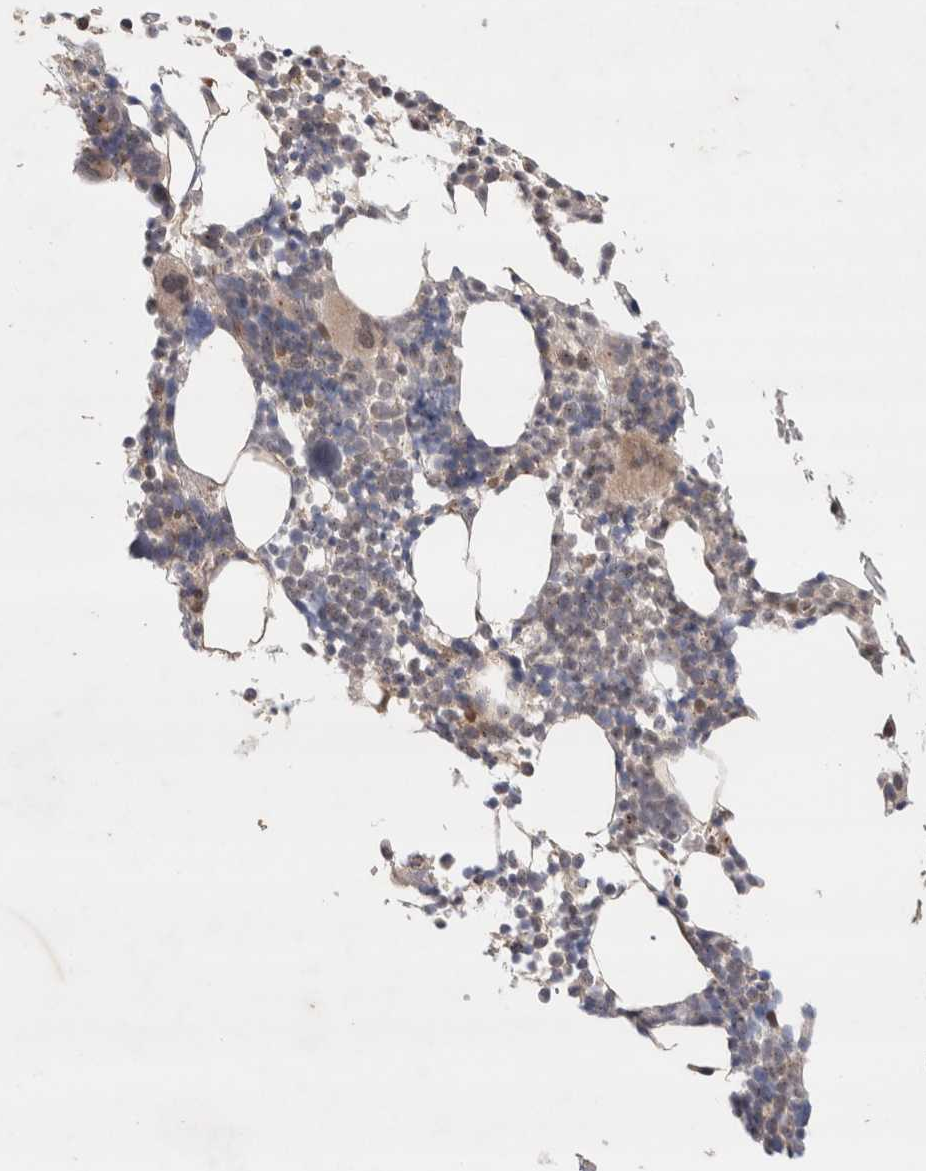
{"staining": {"intensity": "moderate", "quantity": "<25%", "location": "nuclear"}, "tissue": "bone marrow", "cell_type": "Hematopoietic cells", "image_type": "normal", "snomed": [{"axis": "morphology", "description": "Normal tissue, NOS"}, {"axis": "morphology", "description": "Inflammation, NOS"}, {"axis": "topography", "description": "Bone marrow"}], "caption": "DAB (3,3'-diaminobenzidine) immunohistochemical staining of benign human bone marrow exhibits moderate nuclear protein expression in about <25% of hematopoietic cells. (brown staining indicates protein expression, while blue staining denotes nuclei).", "gene": "SLC29A1", "patient": {"sex": "male", "age": 78}}